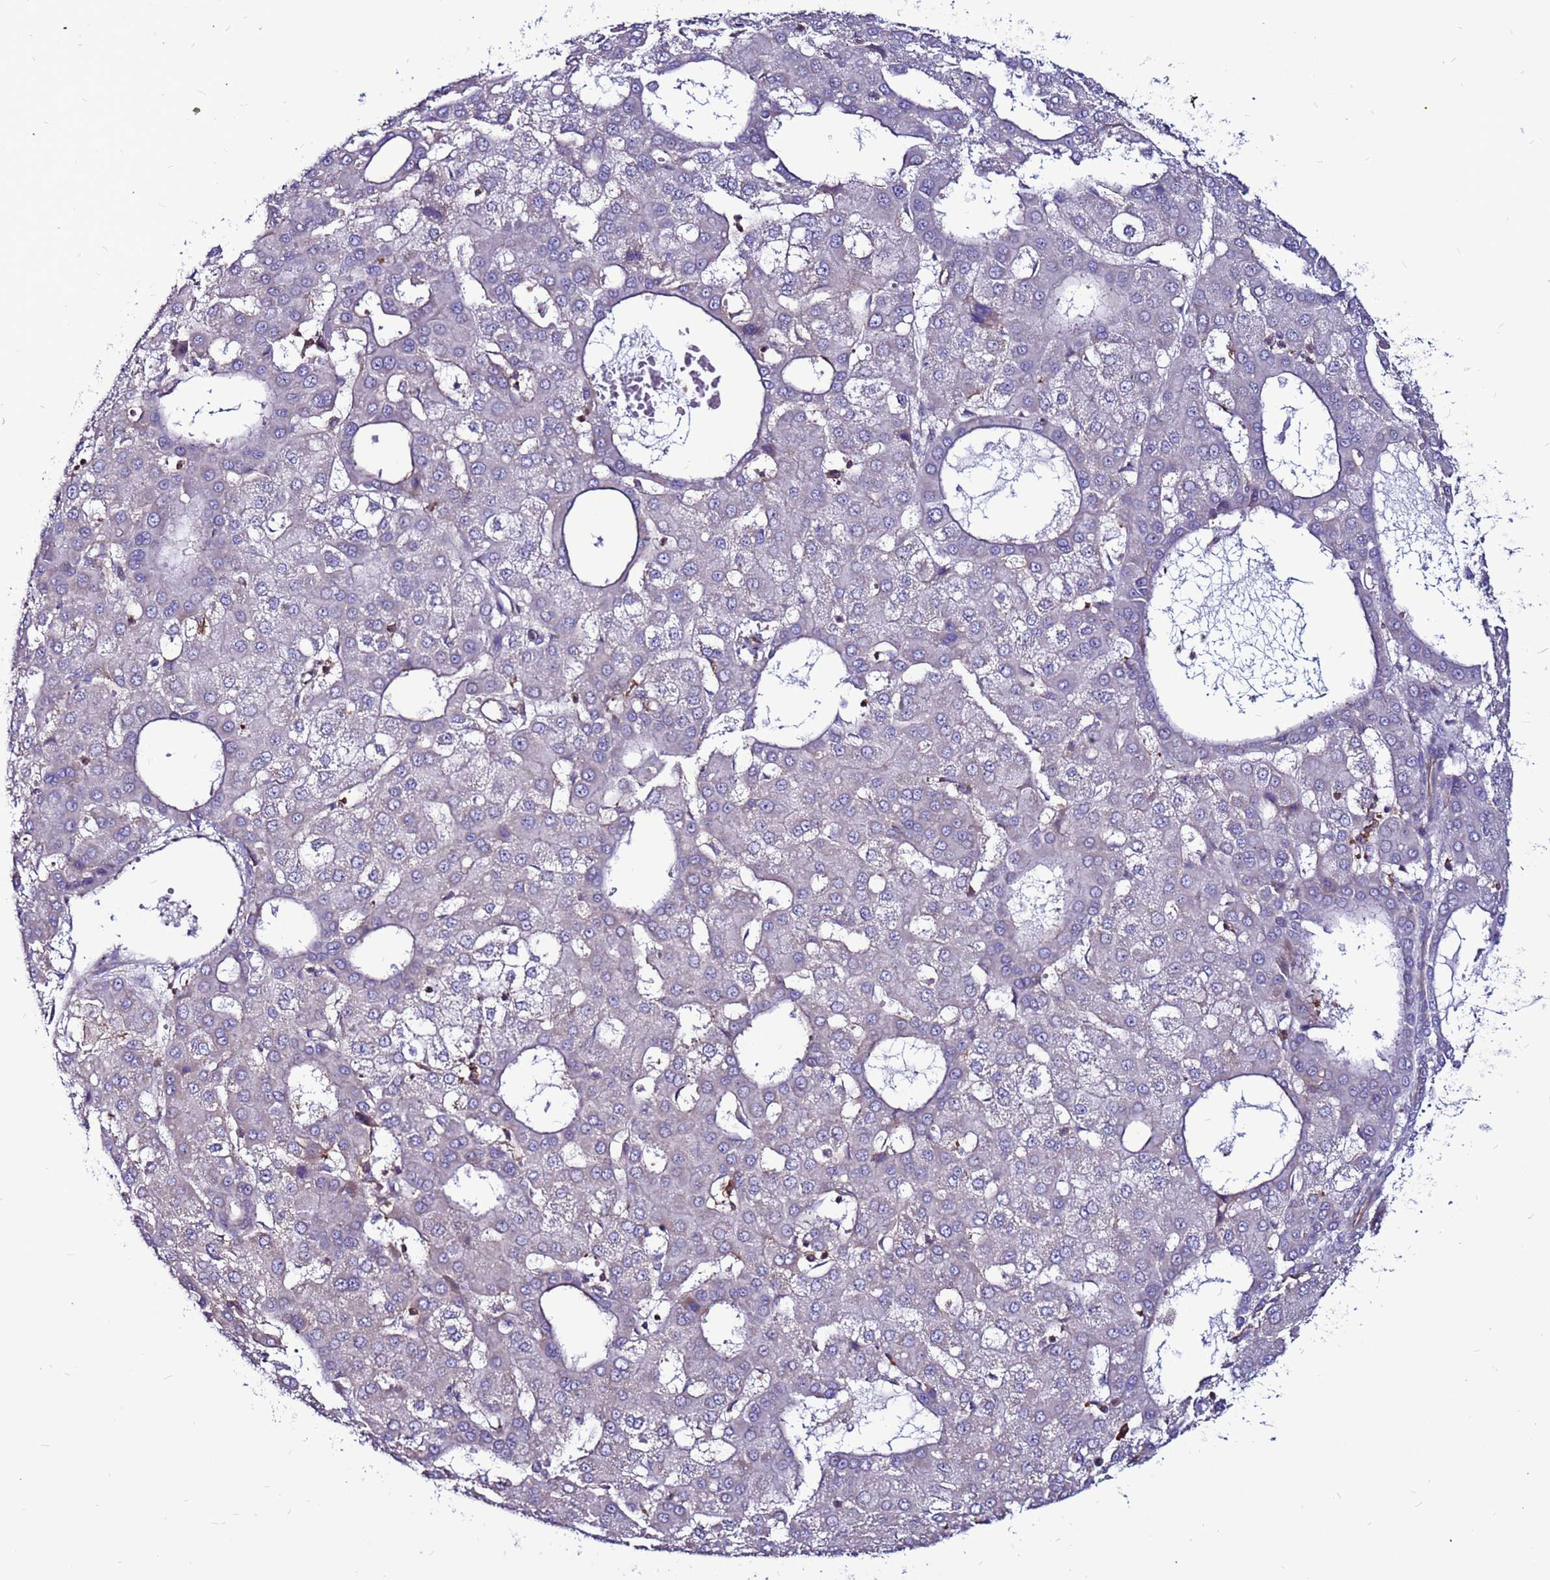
{"staining": {"intensity": "negative", "quantity": "none", "location": "none"}, "tissue": "liver cancer", "cell_type": "Tumor cells", "image_type": "cancer", "snomed": [{"axis": "morphology", "description": "Carcinoma, Hepatocellular, NOS"}, {"axis": "topography", "description": "Liver"}], "caption": "A high-resolution histopathology image shows IHC staining of liver cancer (hepatocellular carcinoma), which reveals no significant positivity in tumor cells. The staining is performed using DAB (3,3'-diaminobenzidine) brown chromogen with nuclei counter-stained in using hematoxylin.", "gene": "NRN1L", "patient": {"sex": "male", "age": 47}}